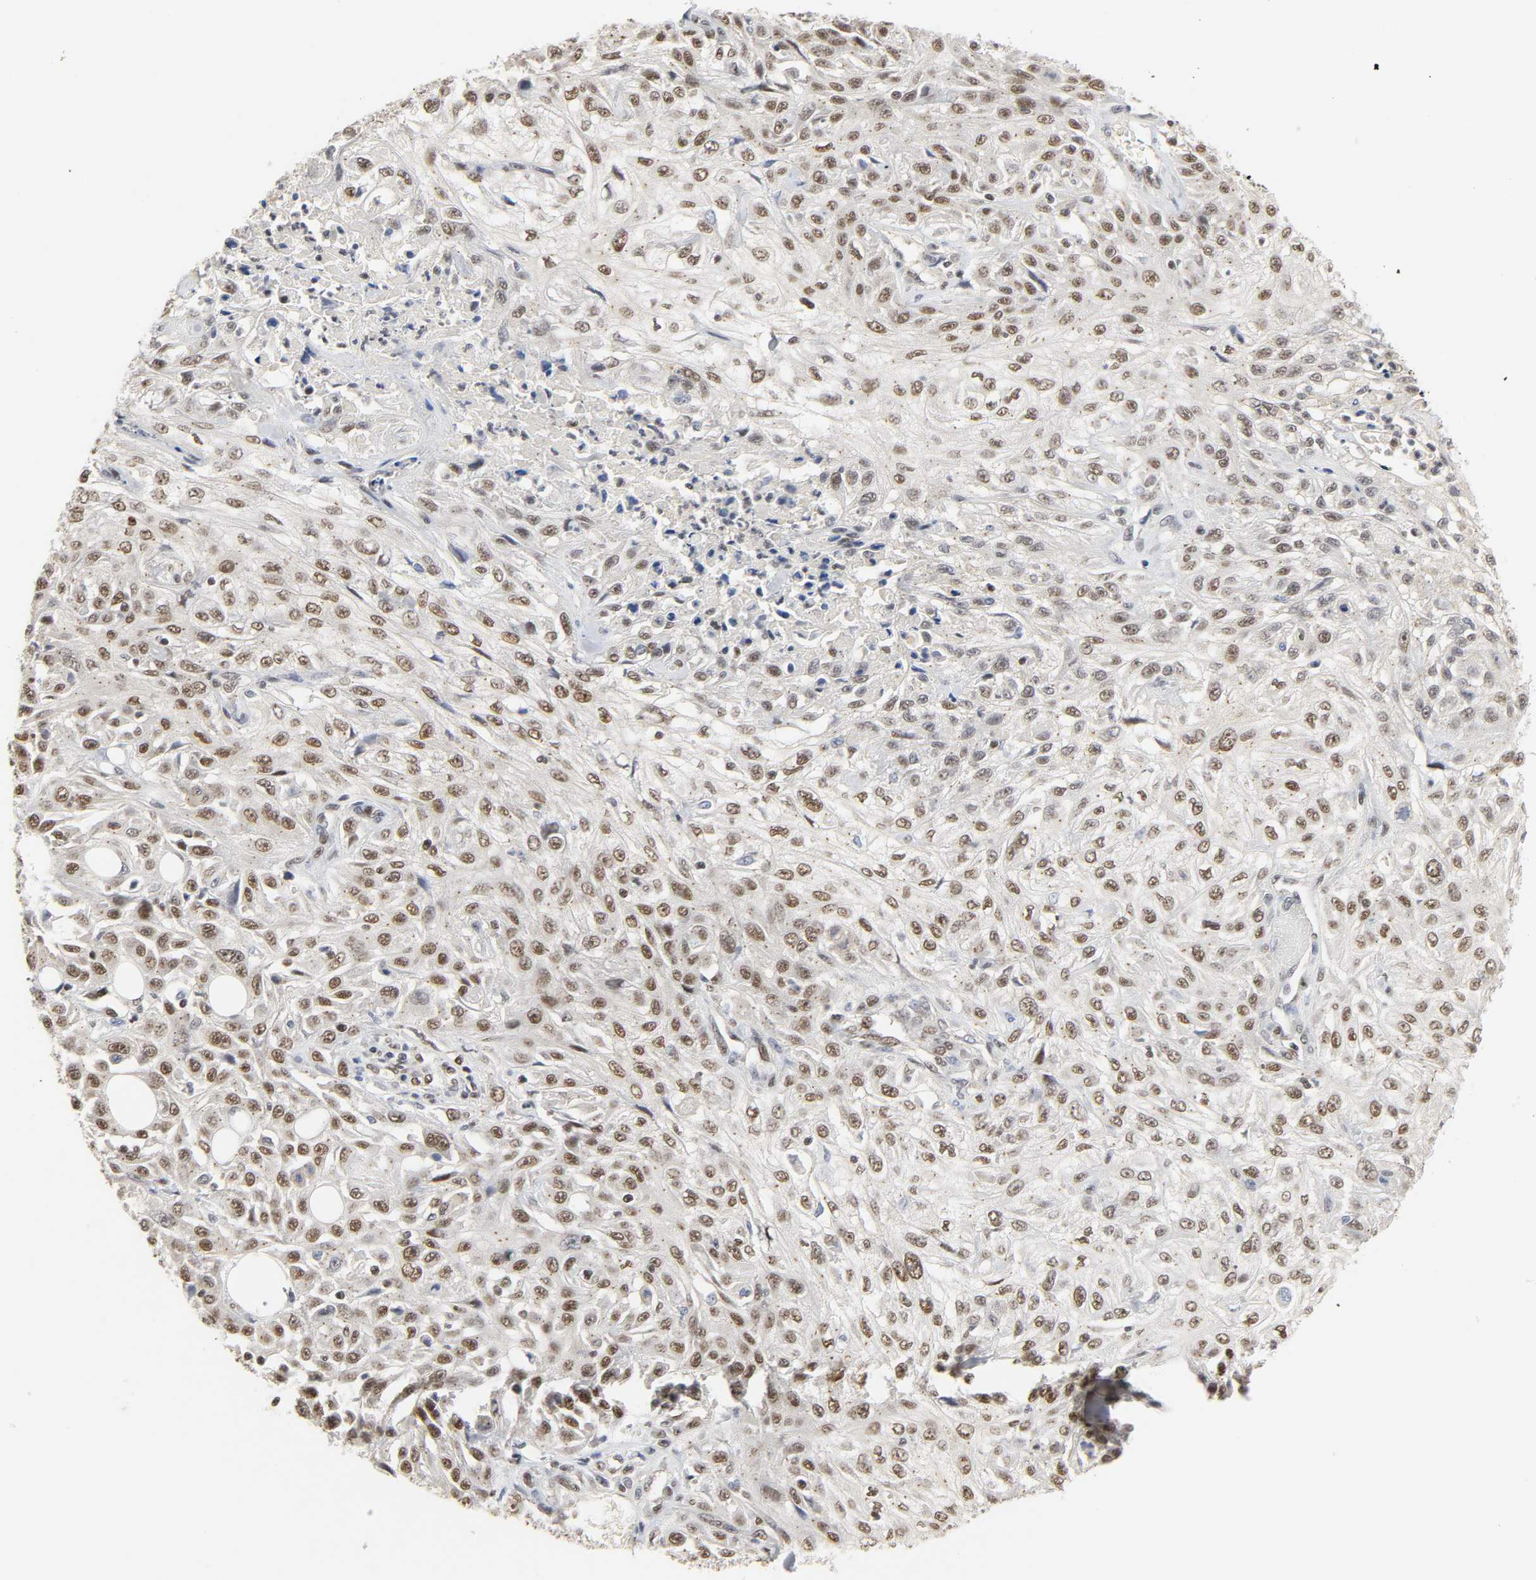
{"staining": {"intensity": "moderate", "quantity": ">75%", "location": "nuclear"}, "tissue": "skin cancer", "cell_type": "Tumor cells", "image_type": "cancer", "snomed": [{"axis": "morphology", "description": "Squamous cell carcinoma, NOS"}, {"axis": "topography", "description": "Skin"}], "caption": "A medium amount of moderate nuclear staining is identified in approximately >75% of tumor cells in skin cancer (squamous cell carcinoma) tissue.", "gene": "NCOA6", "patient": {"sex": "male", "age": 75}}